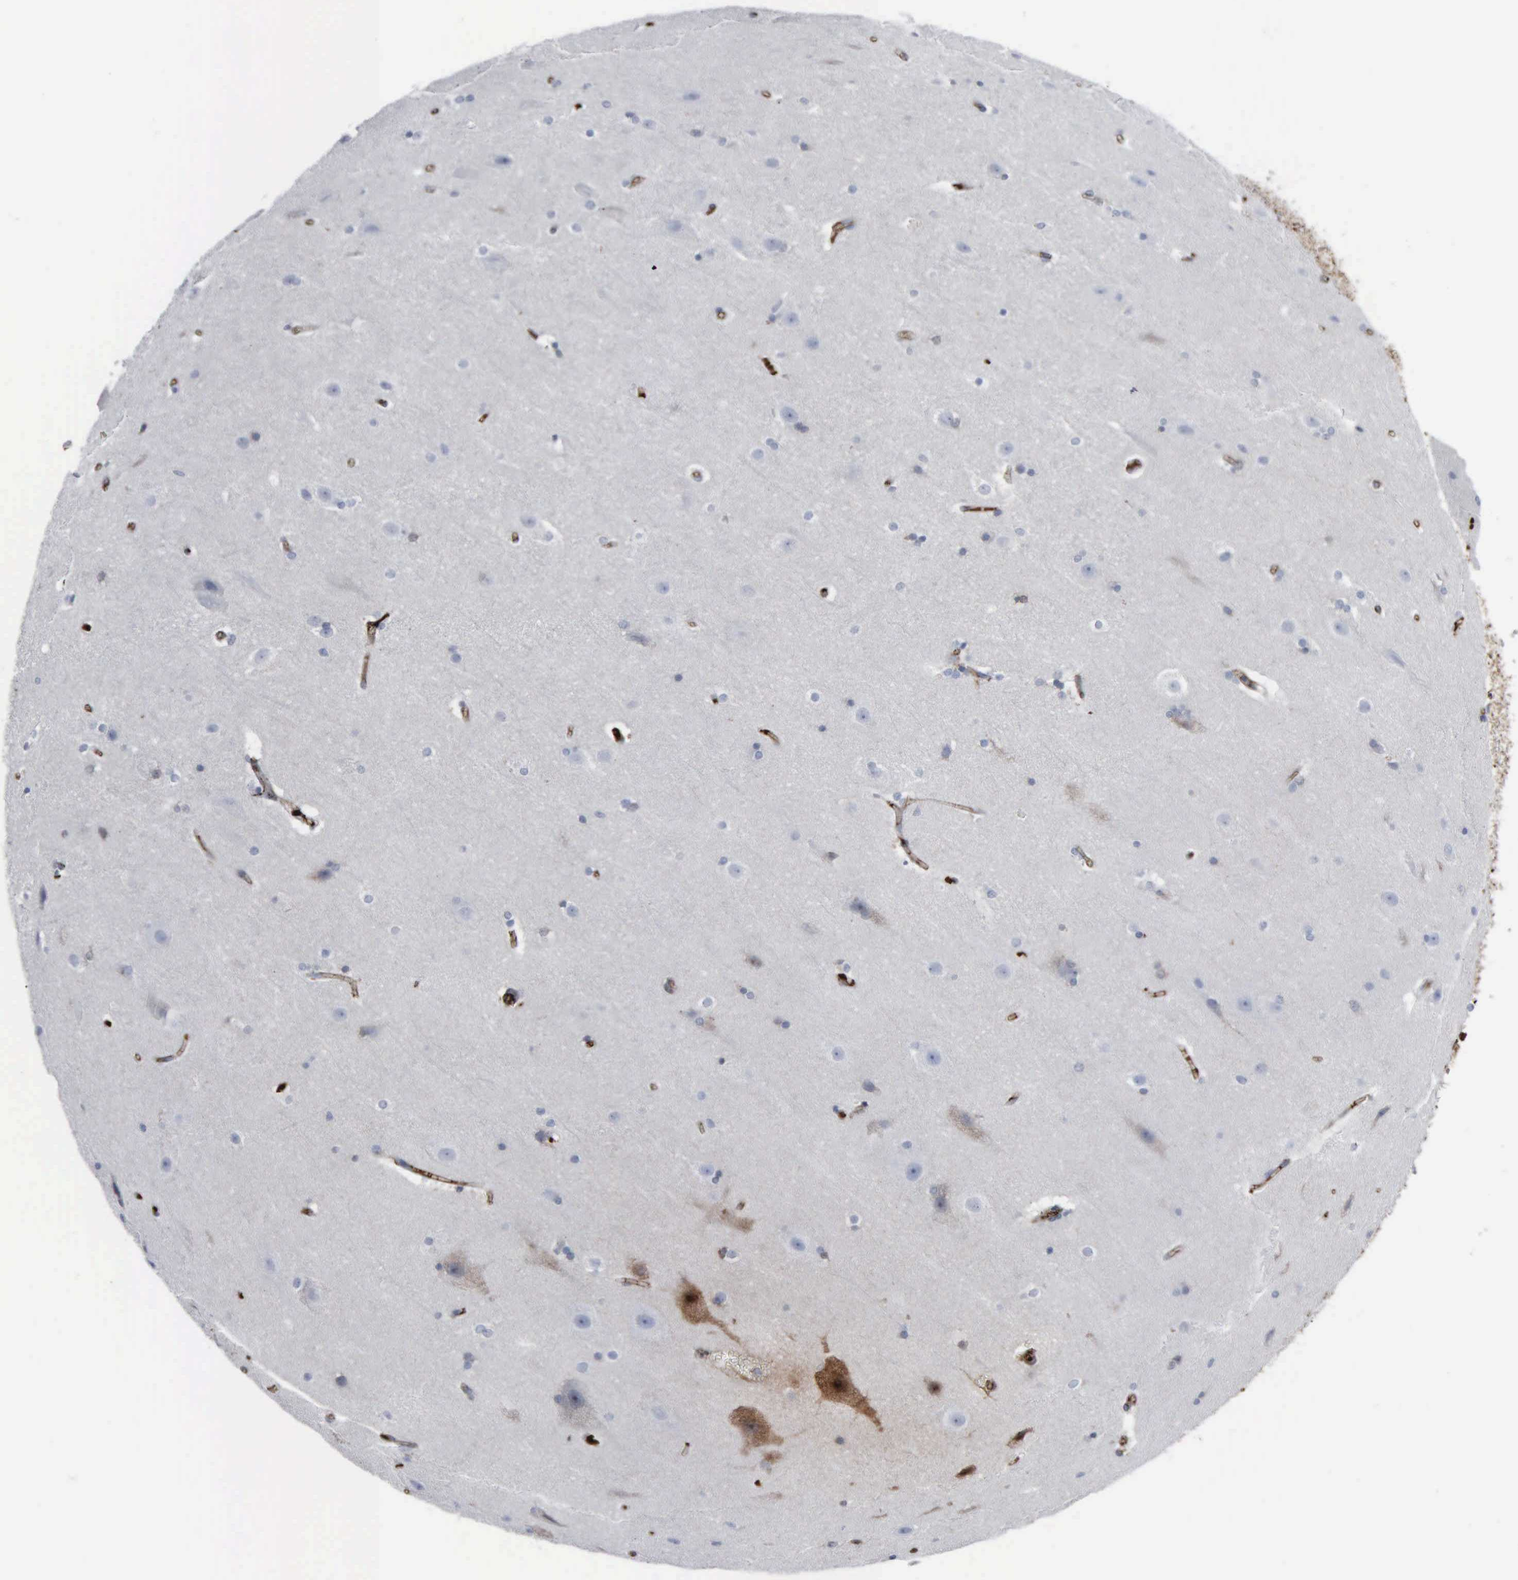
{"staining": {"intensity": "strong", "quantity": ">75%", "location": "cytoplasmic/membranous"}, "tissue": "cerebral cortex", "cell_type": "Endothelial cells", "image_type": "normal", "snomed": [{"axis": "morphology", "description": "Normal tissue, NOS"}, {"axis": "topography", "description": "Cerebral cortex"}, {"axis": "topography", "description": "Hippocampus"}], "caption": "Immunohistochemical staining of benign human cerebral cortex demonstrates high levels of strong cytoplasmic/membranous positivity in about >75% of endothelial cells. Ihc stains the protein in brown and the nuclei are stained blue.", "gene": "FN1", "patient": {"sex": "female", "age": 19}}